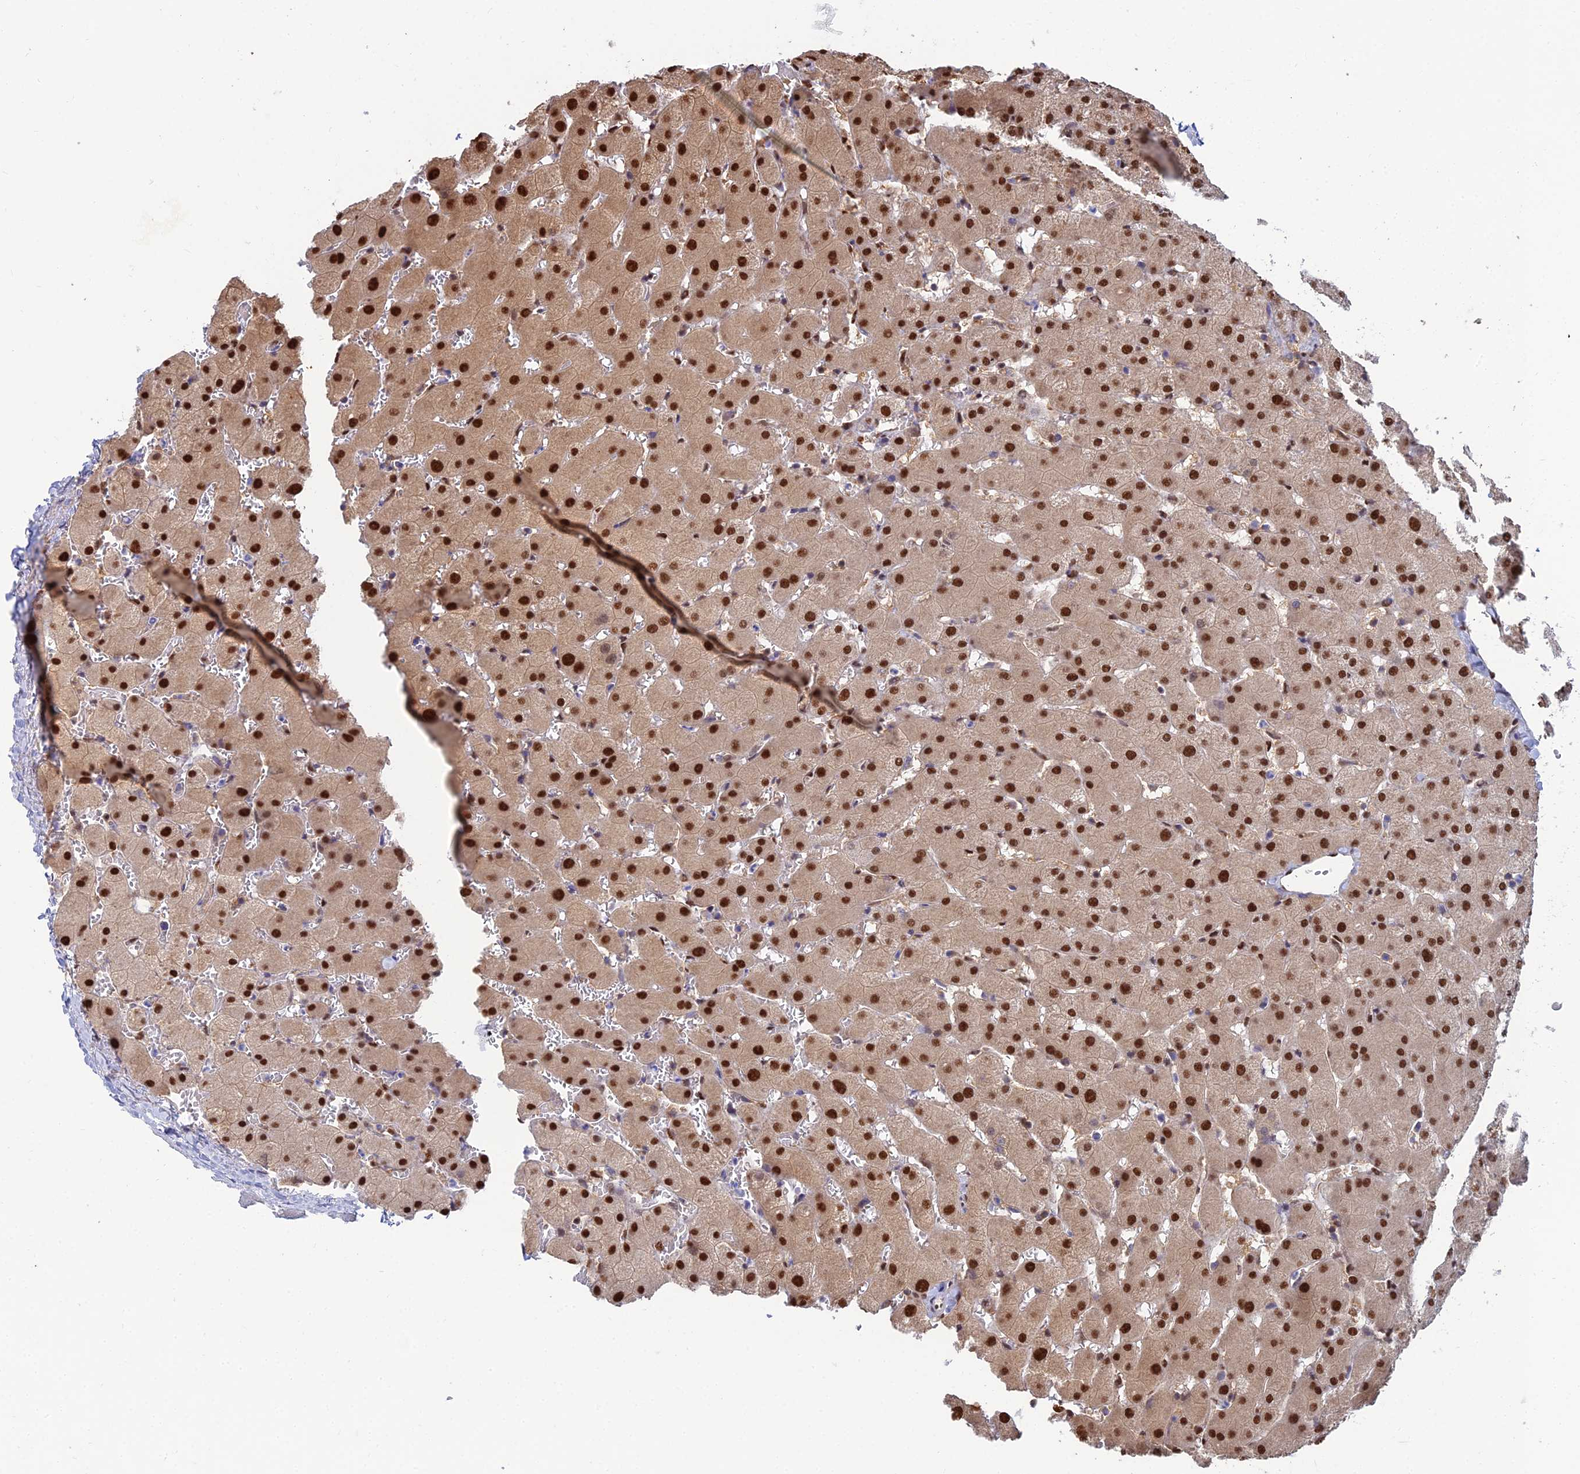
{"staining": {"intensity": "strong", "quantity": ">75%", "location": "nuclear"}, "tissue": "liver", "cell_type": "Cholangiocytes", "image_type": "normal", "snomed": [{"axis": "morphology", "description": "Normal tissue, NOS"}, {"axis": "topography", "description": "Liver"}], "caption": "IHC (DAB) staining of unremarkable liver displays strong nuclear protein staining in about >75% of cholangiocytes. Nuclei are stained in blue.", "gene": "DNPEP", "patient": {"sex": "female", "age": 63}}